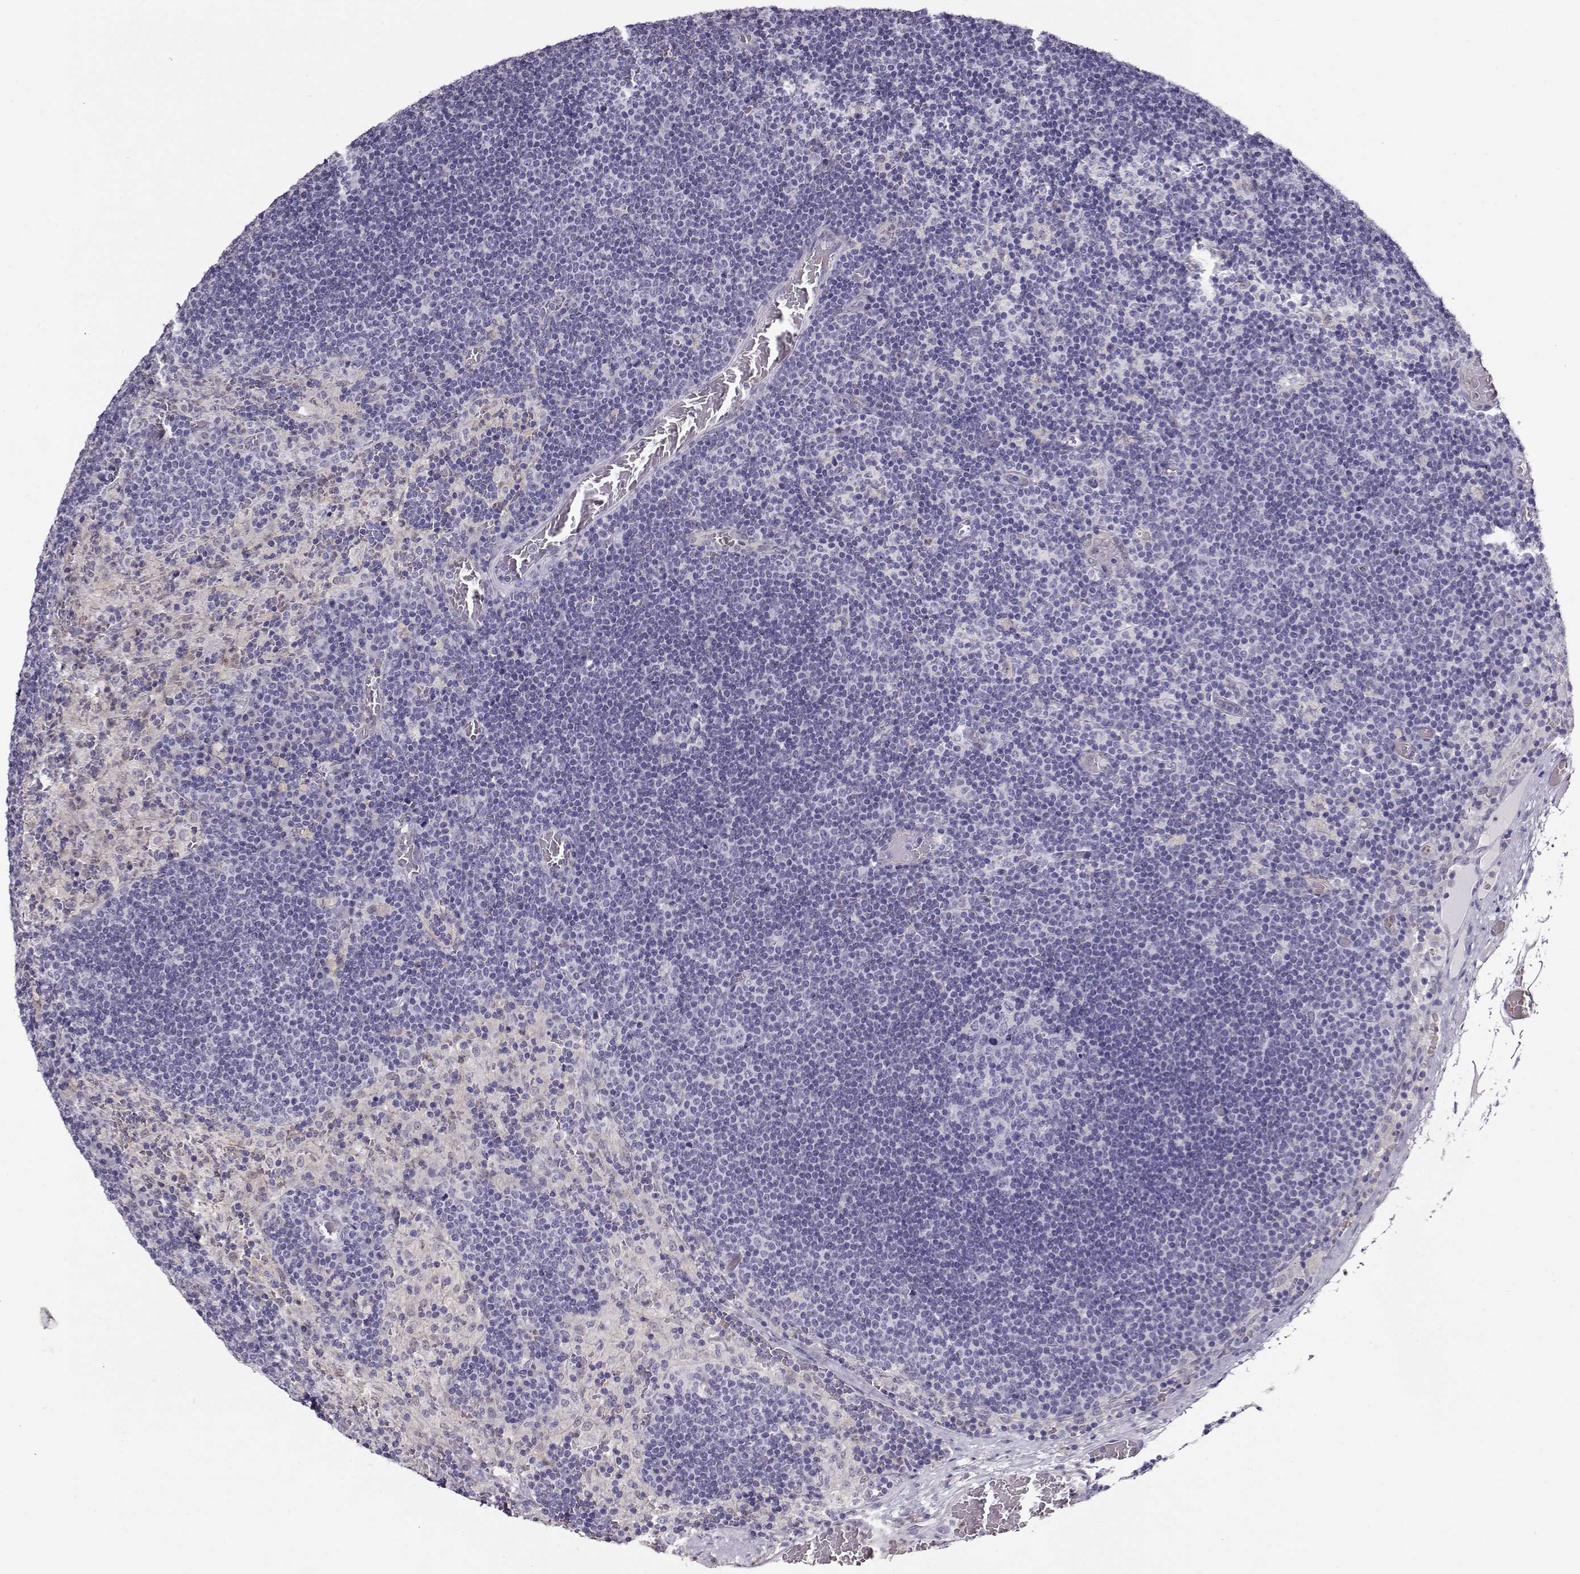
{"staining": {"intensity": "negative", "quantity": "none", "location": "none"}, "tissue": "lymph node", "cell_type": "Germinal center cells", "image_type": "normal", "snomed": [{"axis": "morphology", "description": "Normal tissue, NOS"}, {"axis": "topography", "description": "Lymph node"}], "caption": "Immunohistochemical staining of normal human lymph node shows no significant staining in germinal center cells.", "gene": "CCR8", "patient": {"sex": "male", "age": 63}}